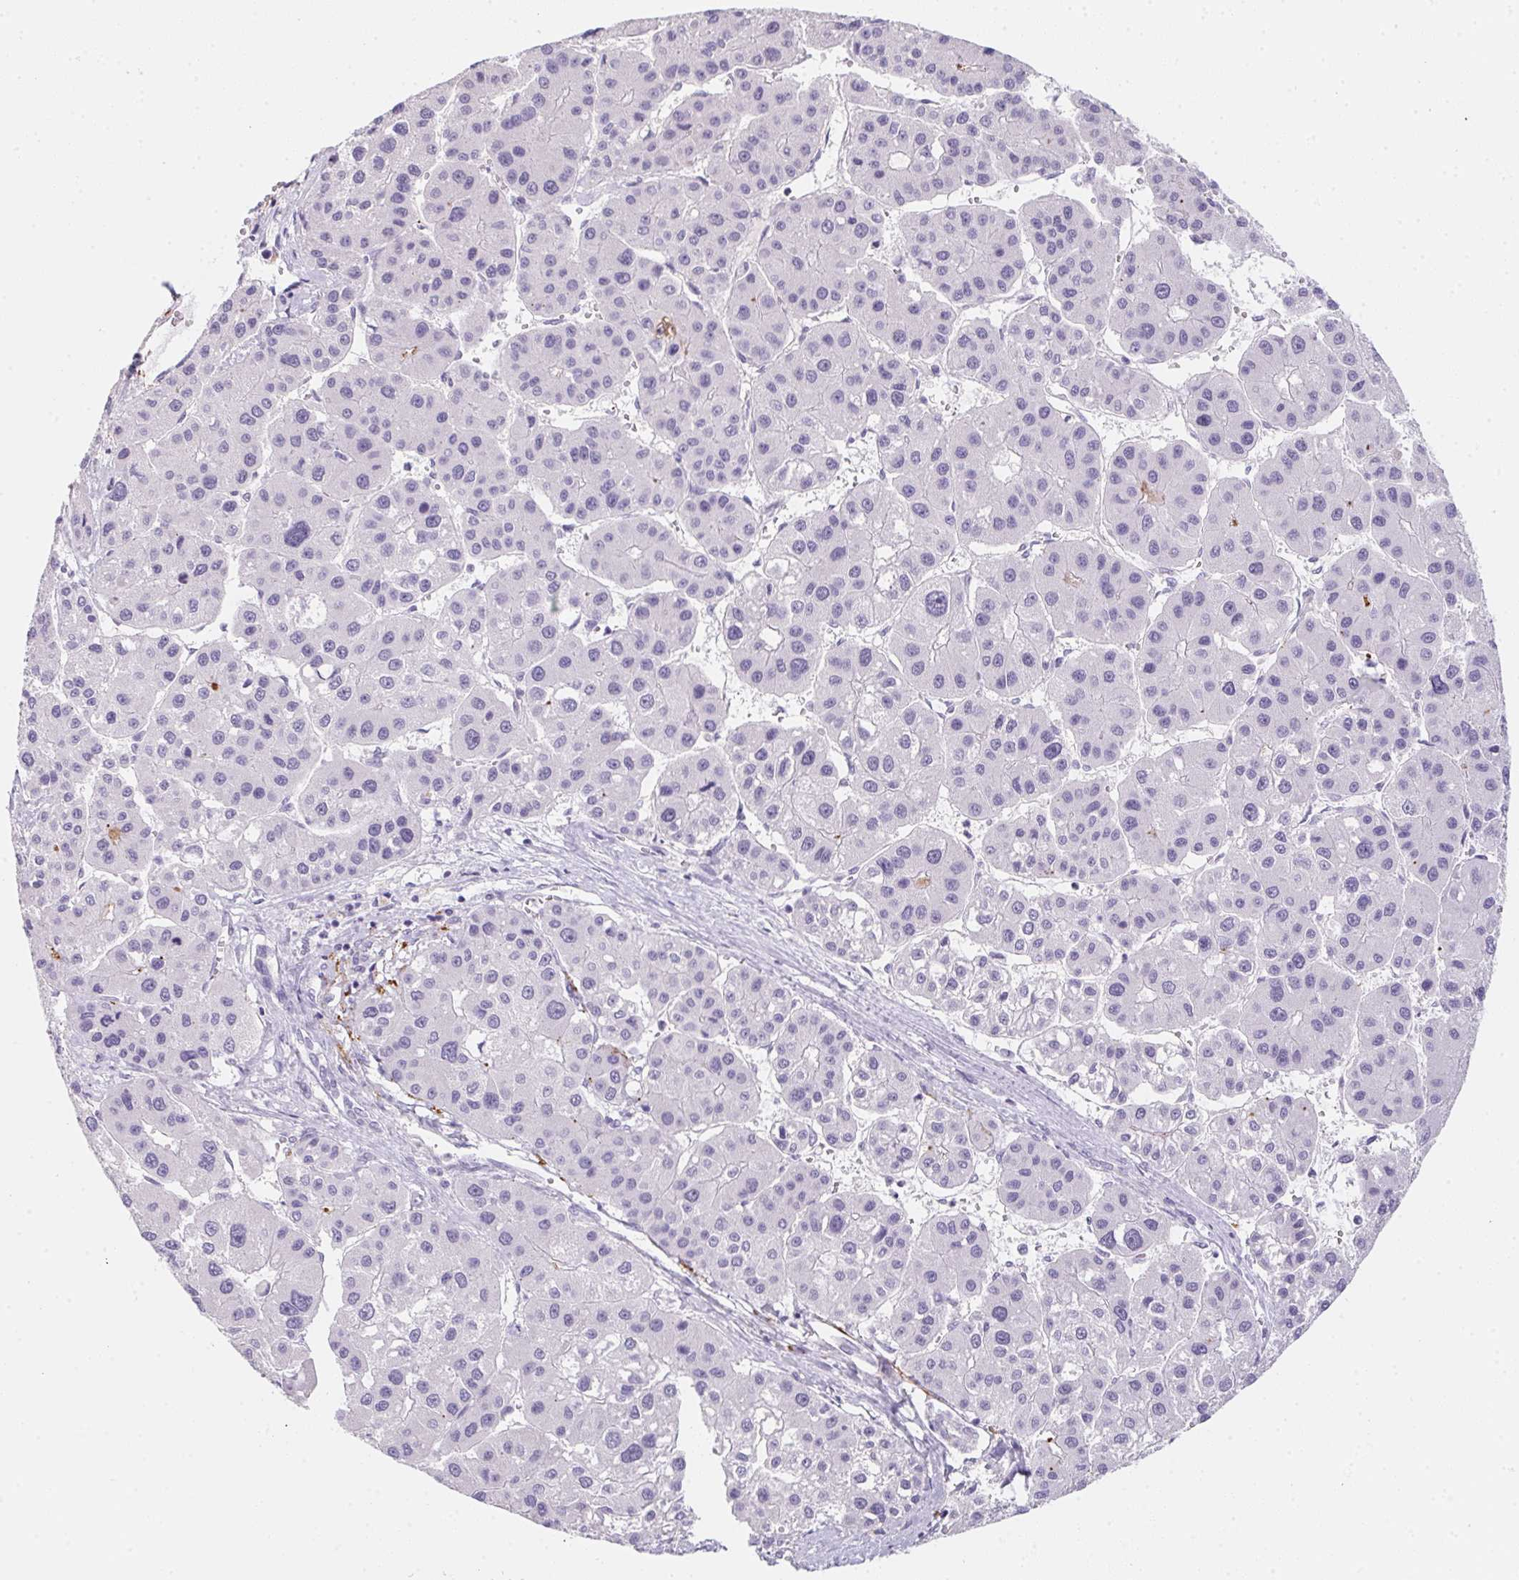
{"staining": {"intensity": "negative", "quantity": "none", "location": "none"}, "tissue": "liver cancer", "cell_type": "Tumor cells", "image_type": "cancer", "snomed": [{"axis": "morphology", "description": "Carcinoma, Hepatocellular, NOS"}, {"axis": "topography", "description": "Liver"}], "caption": "This is an immunohistochemistry image of human liver hepatocellular carcinoma. There is no positivity in tumor cells.", "gene": "MYL4", "patient": {"sex": "male", "age": 73}}